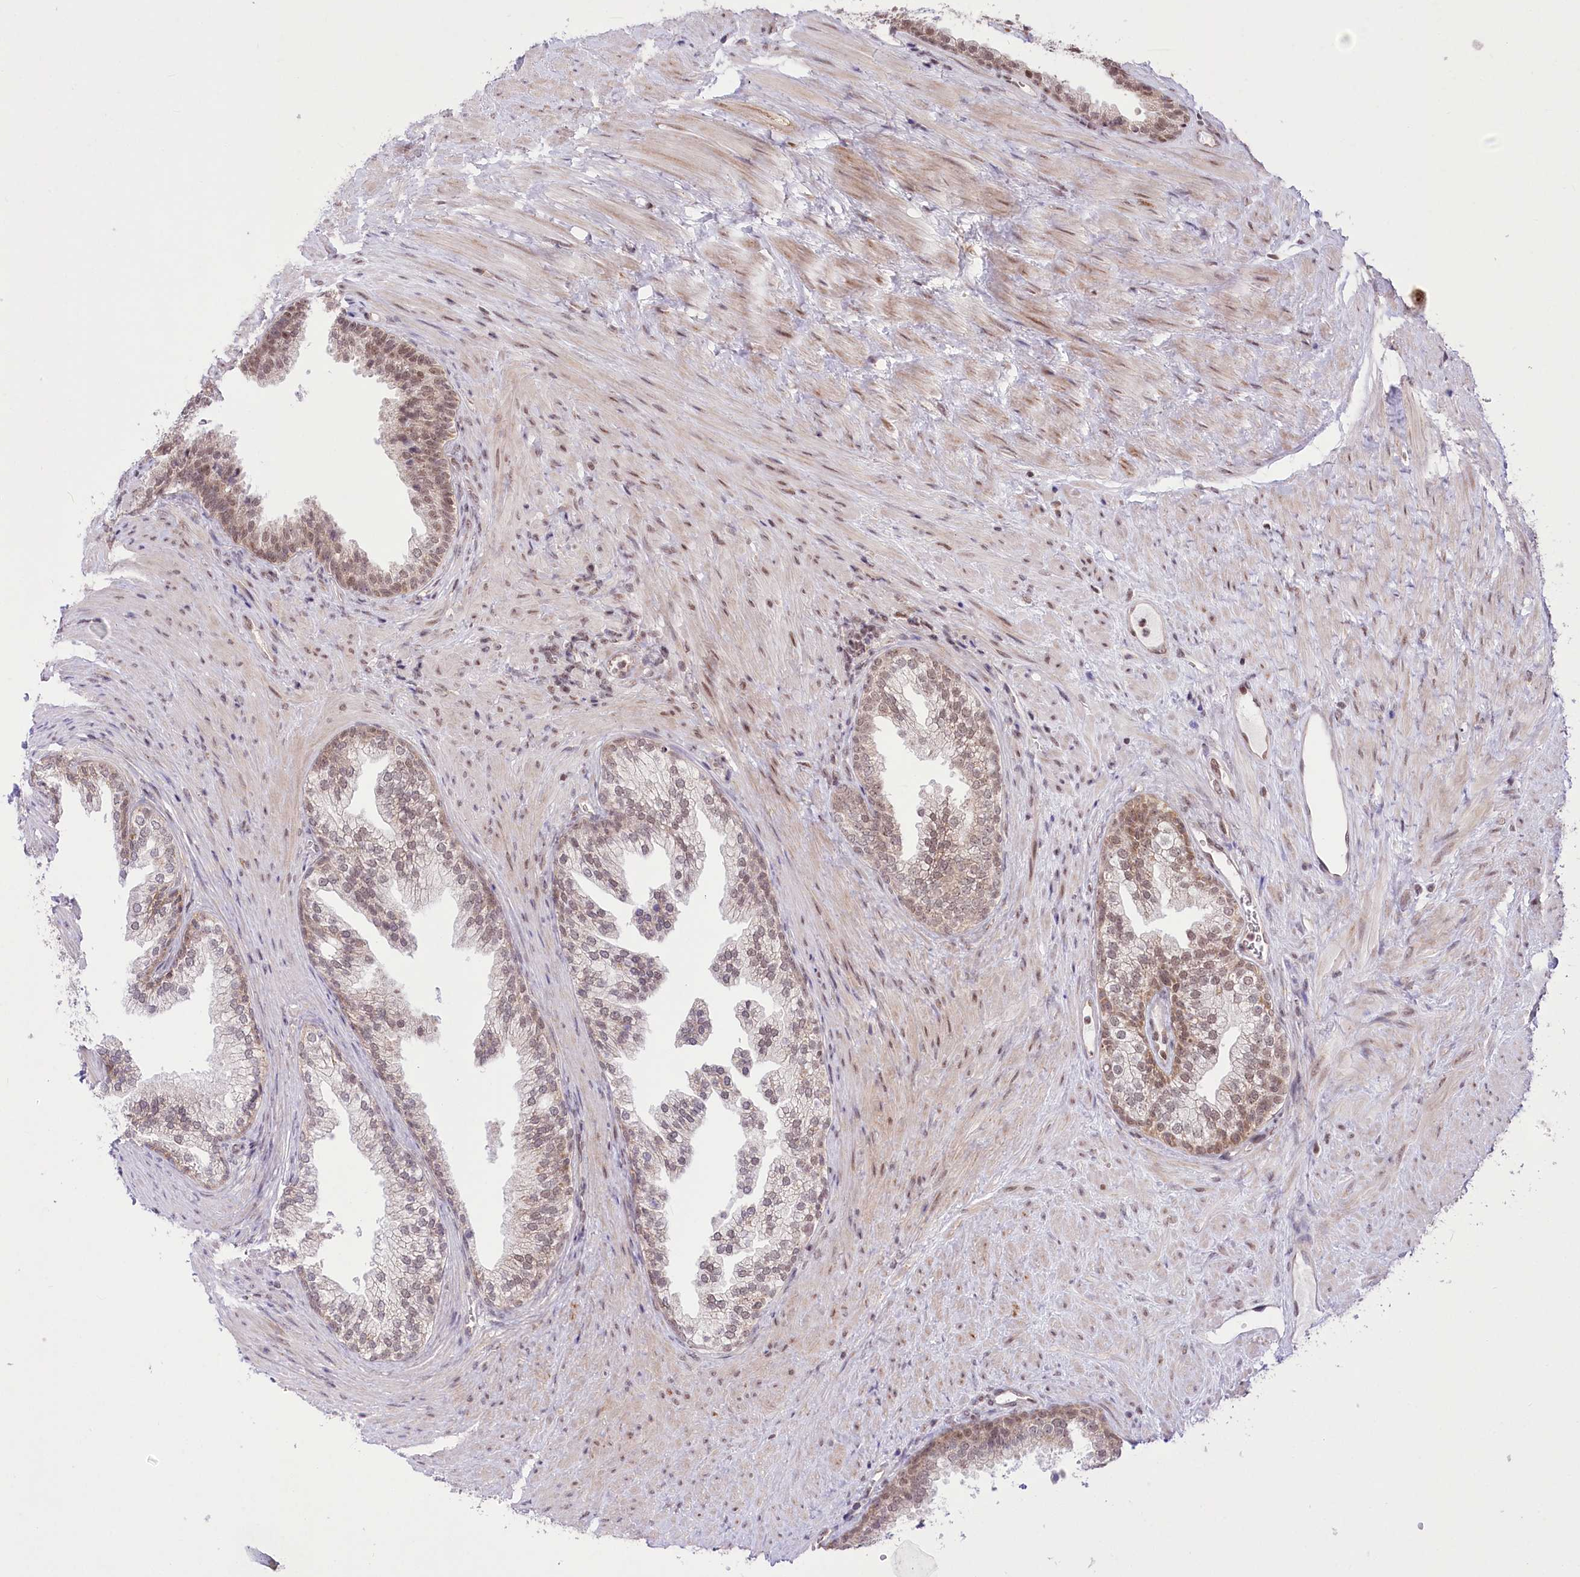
{"staining": {"intensity": "moderate", "quantity": "25%-75%", "location": "nuclear"}, "tissue": "prostate", "cell_type": "Glandular cells", "image_type": "normal", "snomed": [{"axis": "morphology", "description": "Normal tissue, NOS"}, {"axis": "topography", "description": "Prostate"}], "caption": "Human prostate stained for a protein (brown) reveals moderate nuclear positive positivity in approximately 25%-75% of glandular cells.", "gene": "ZMAT2", "patient": {"sex": "male", "age": 76}}